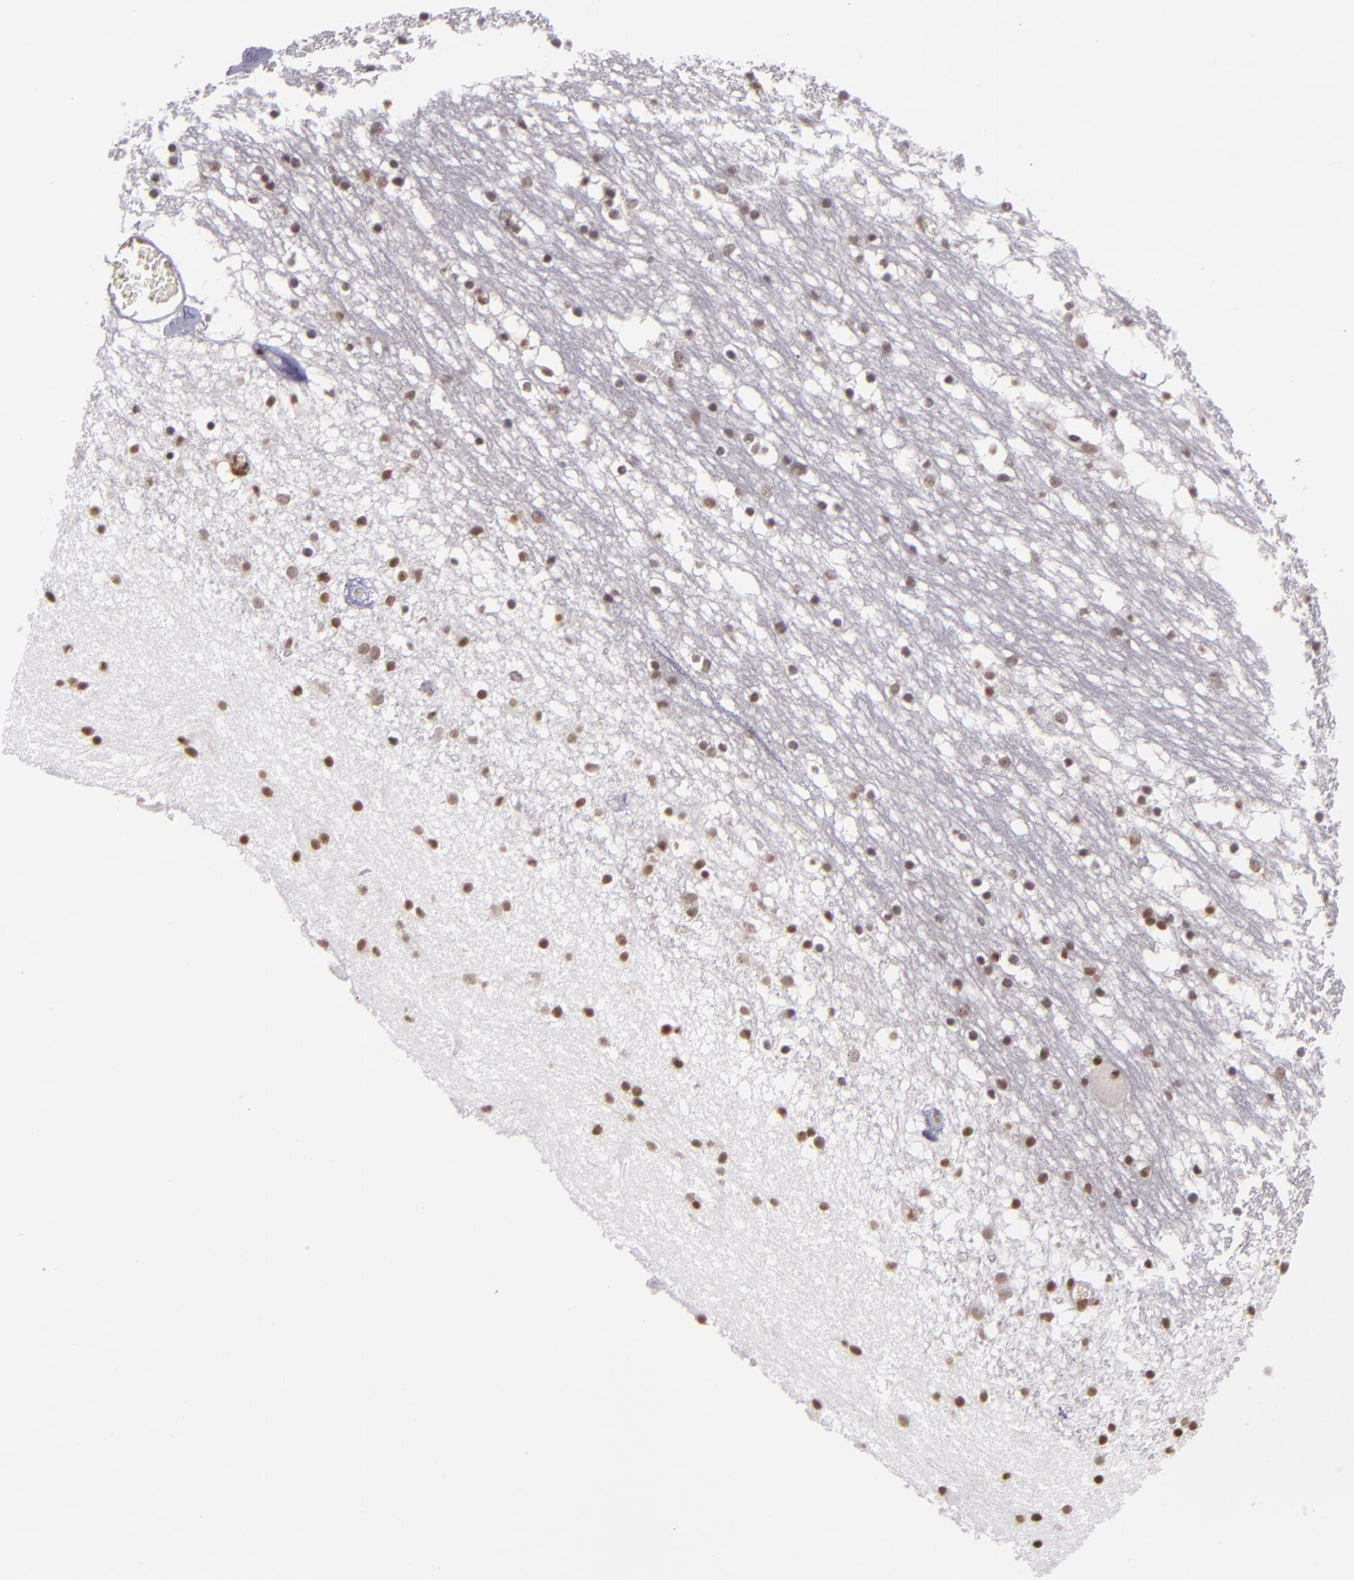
{"staining": {"intensity": "weak", "quantity": "25%-75%", "location": "nuclear"}, "tissue": "caudate", "cell_type": "Glial cells", "image_type": "normal", "snomed": [{"axis": "morphology", "description": "Normal tissue, NOS"}, {"axis": "topography", "description": "Lateral ventricle wall"}], "caption": "Immunohistochemical staining of benign caudate exhibits low levels of weak nuclear positivity in approximately 25%-75% of glial cells. (DAB (3,3'-diaminobenzidine) IHC with brightfield microscopy, high magnification).", "gene": "ZFX", "patient": {"sex": "male", "age": 45}}